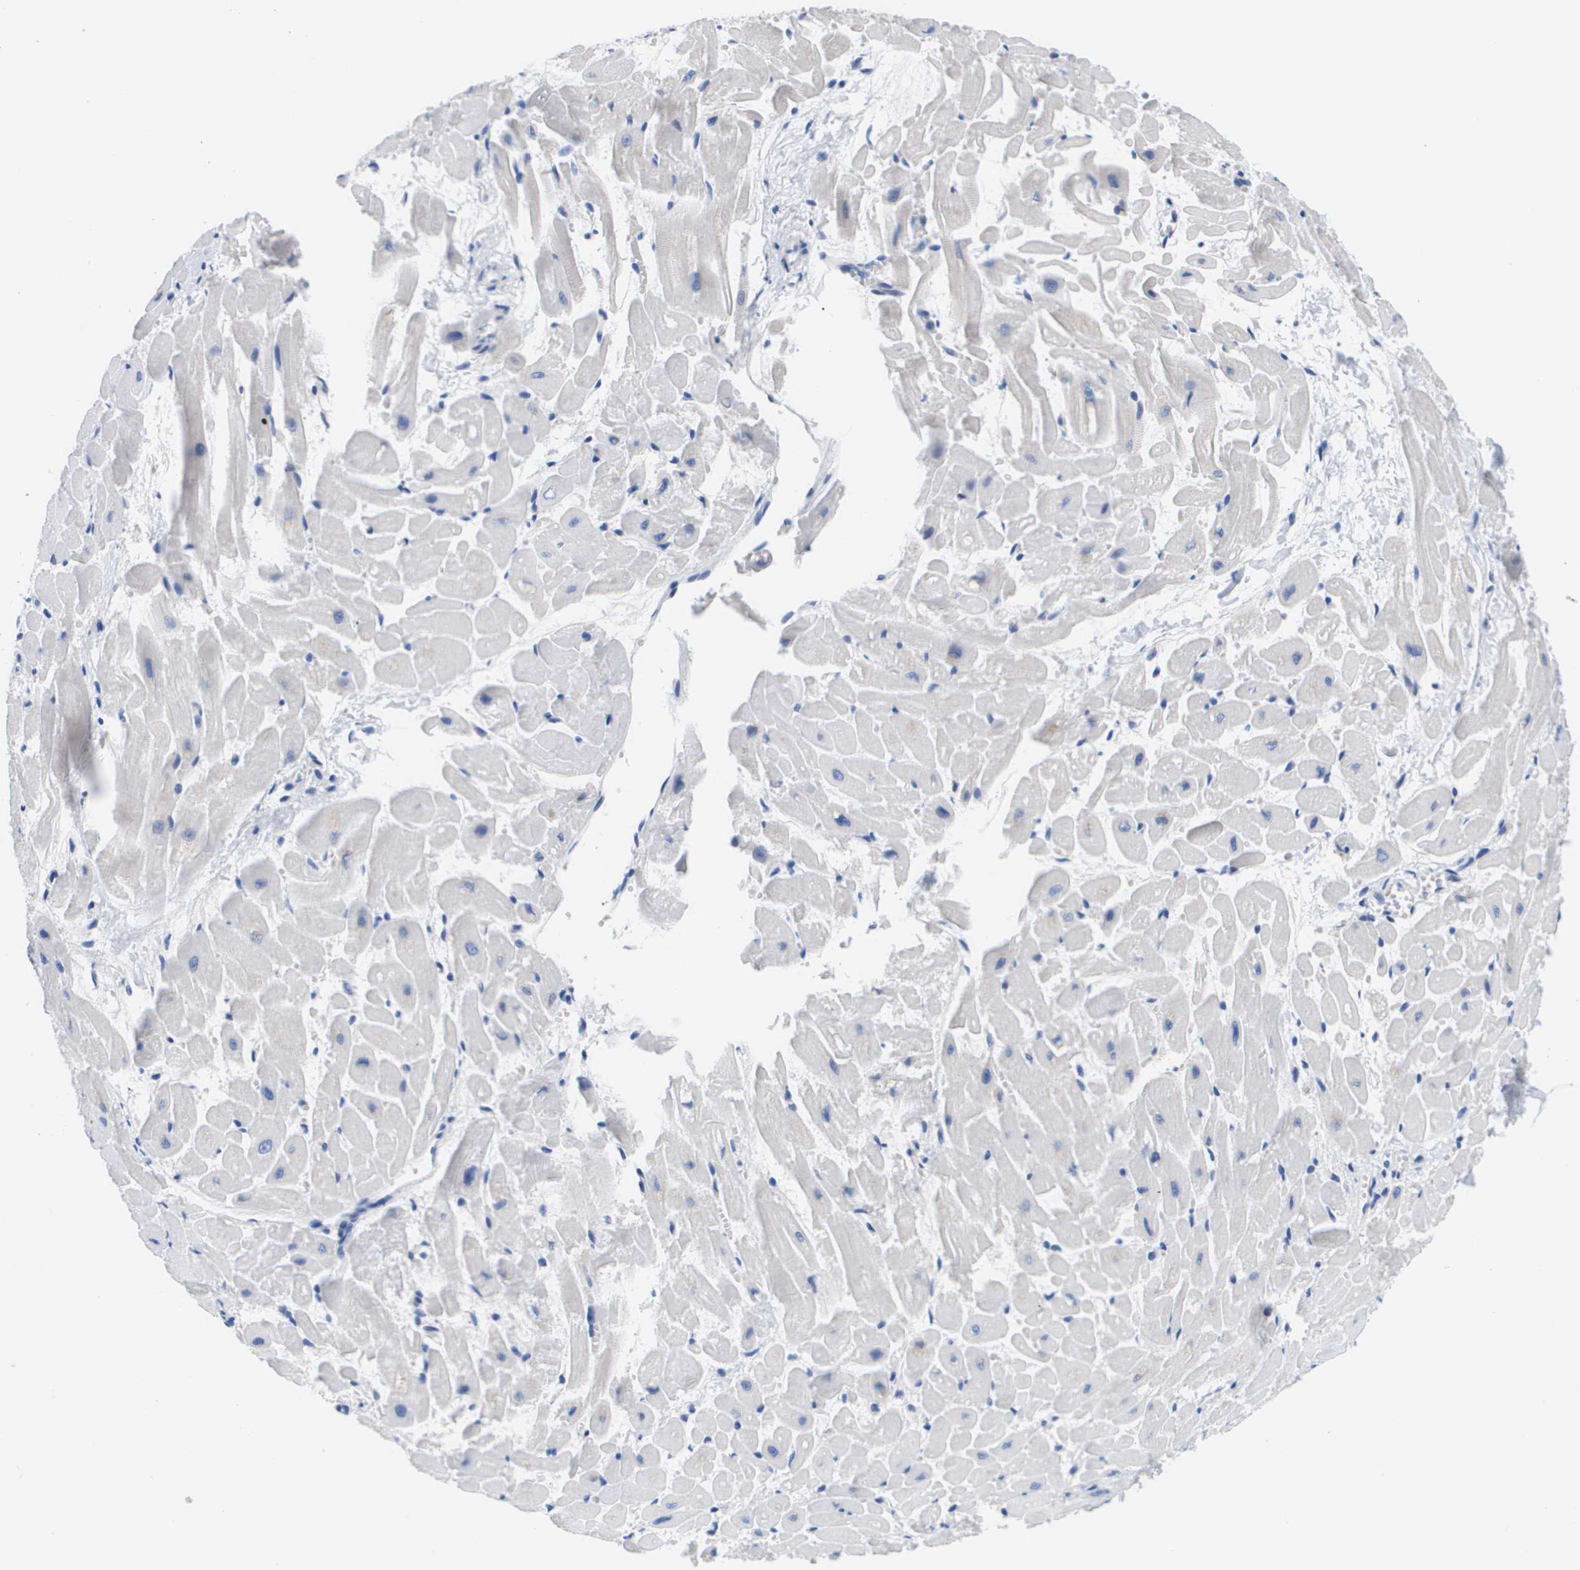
{"staining": {"intensity": "negative", "quantity": "none", "location": "none"}, "tissue": "heart muscle", "cell_type": "Cardiomyocytes", "image_type": "normal", "snomed": [{"axis": "morphology", "description": "Normal tissue, NOS"}, {"axis": "topography", "description": "Heart"}], "caption": "Immunohistochemistry (IHC) of benign heart muscle displays no positivity in cardiomyocytes. The staining was performed using DAB (3,3'-diaminobenzidine) to visualize the protein expression in brown, while the nuclei were stained in blue with hematoxylin (Magnification: 20x).", "gene": "APOA1", "patient": {"sex": "female", "age": 19}}